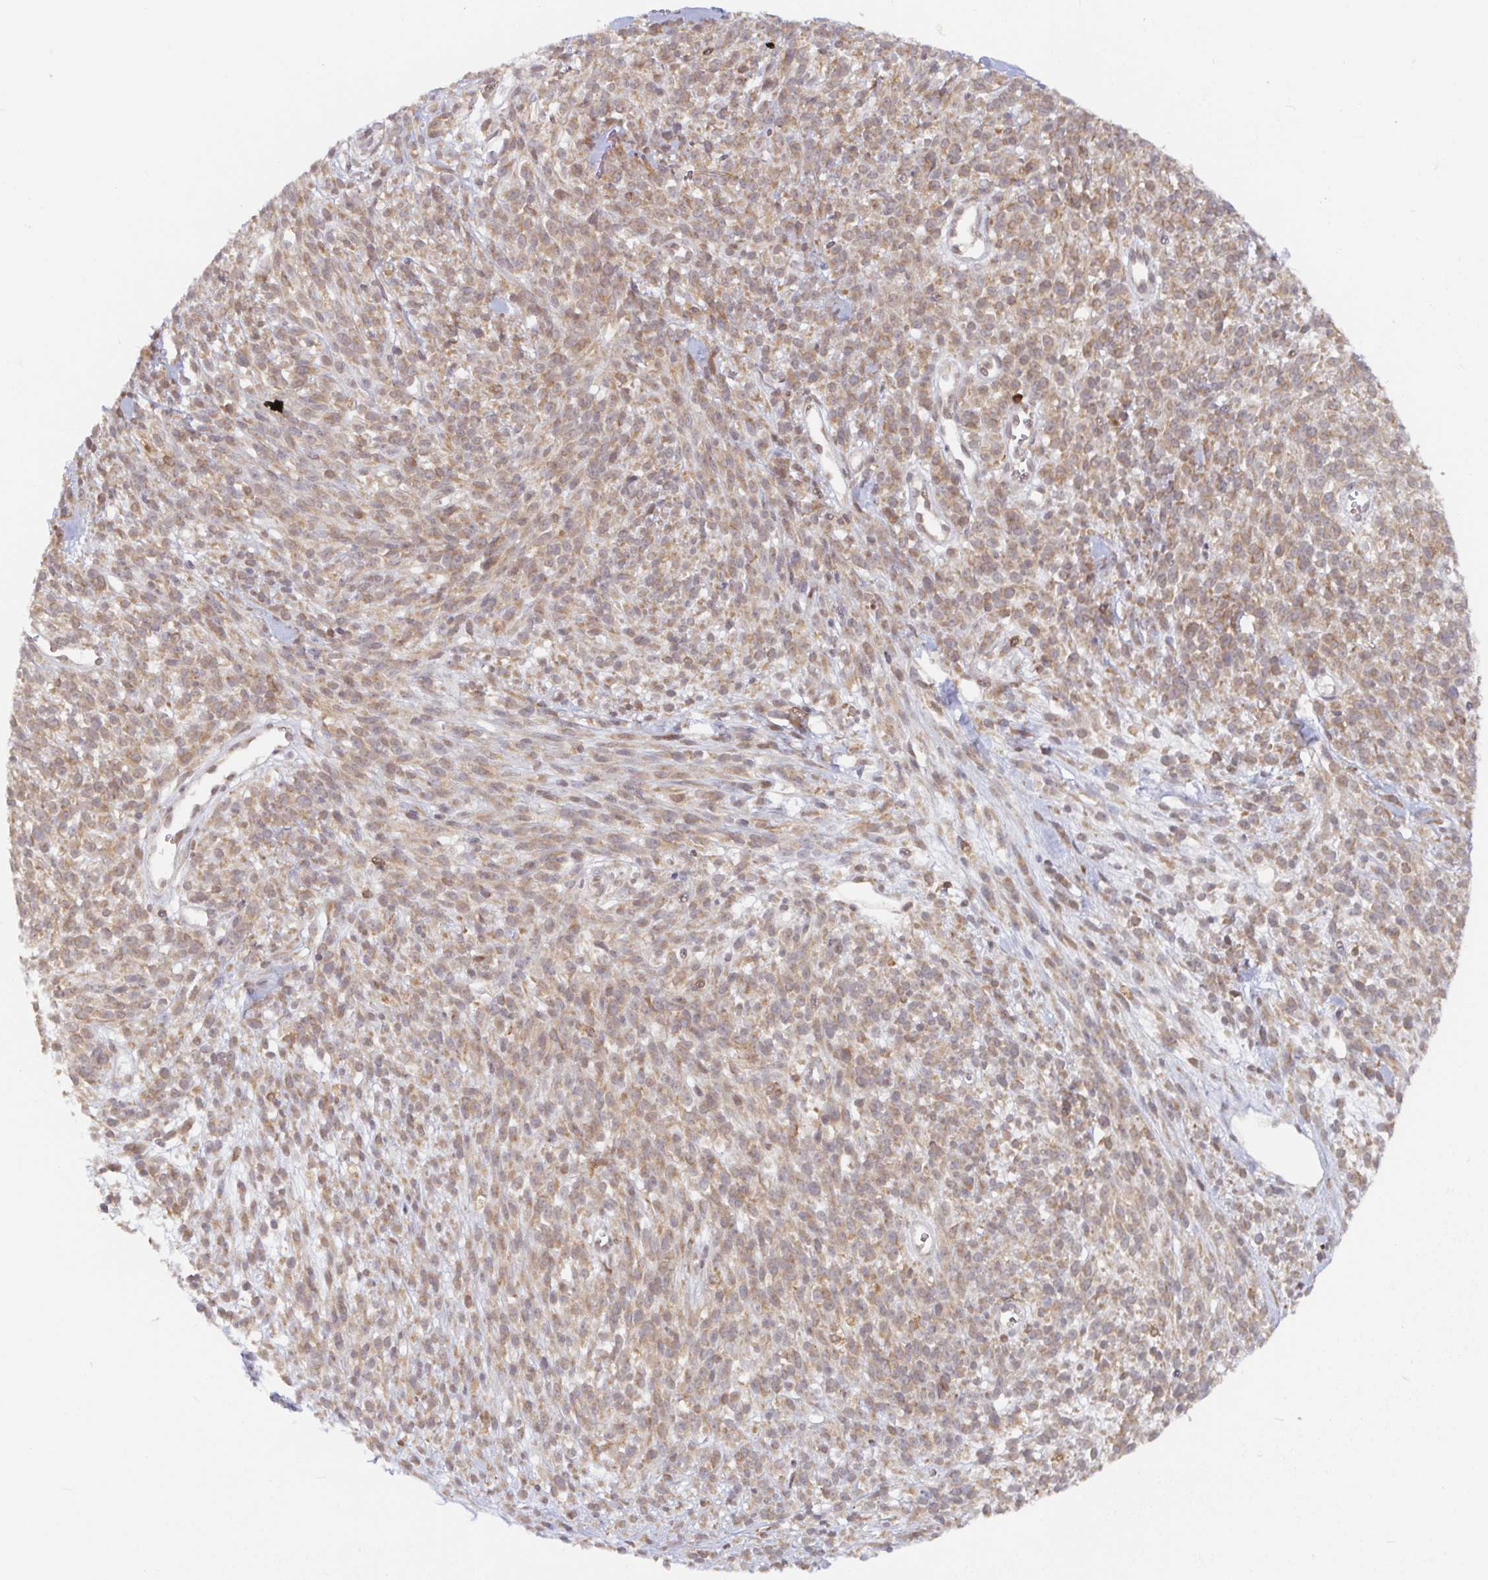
{"staining": {"intensity": "moderate", "quantity": ">75%", "location": "cytoplasmic/membranous"}, "tissue": "melanoma", "cell_type": "Tumor cells", "image_type": "cancer", "snomed": [{"axis": "morphology", "description": "Malignant melanoma, NOS"}, {"axis": "topography", "description": "Skin"}, {"axis": "topography", "description": "Skin of trunk"}], "caption": "Protein analysis of malignant melanoma tissue shows moderate cytoplasmic/membranous staining in approximately >75% of tumor cells. Nuclei are stained in blue.", "gene": "ALG1", "patient": {"sex": "male", "age": 74}}